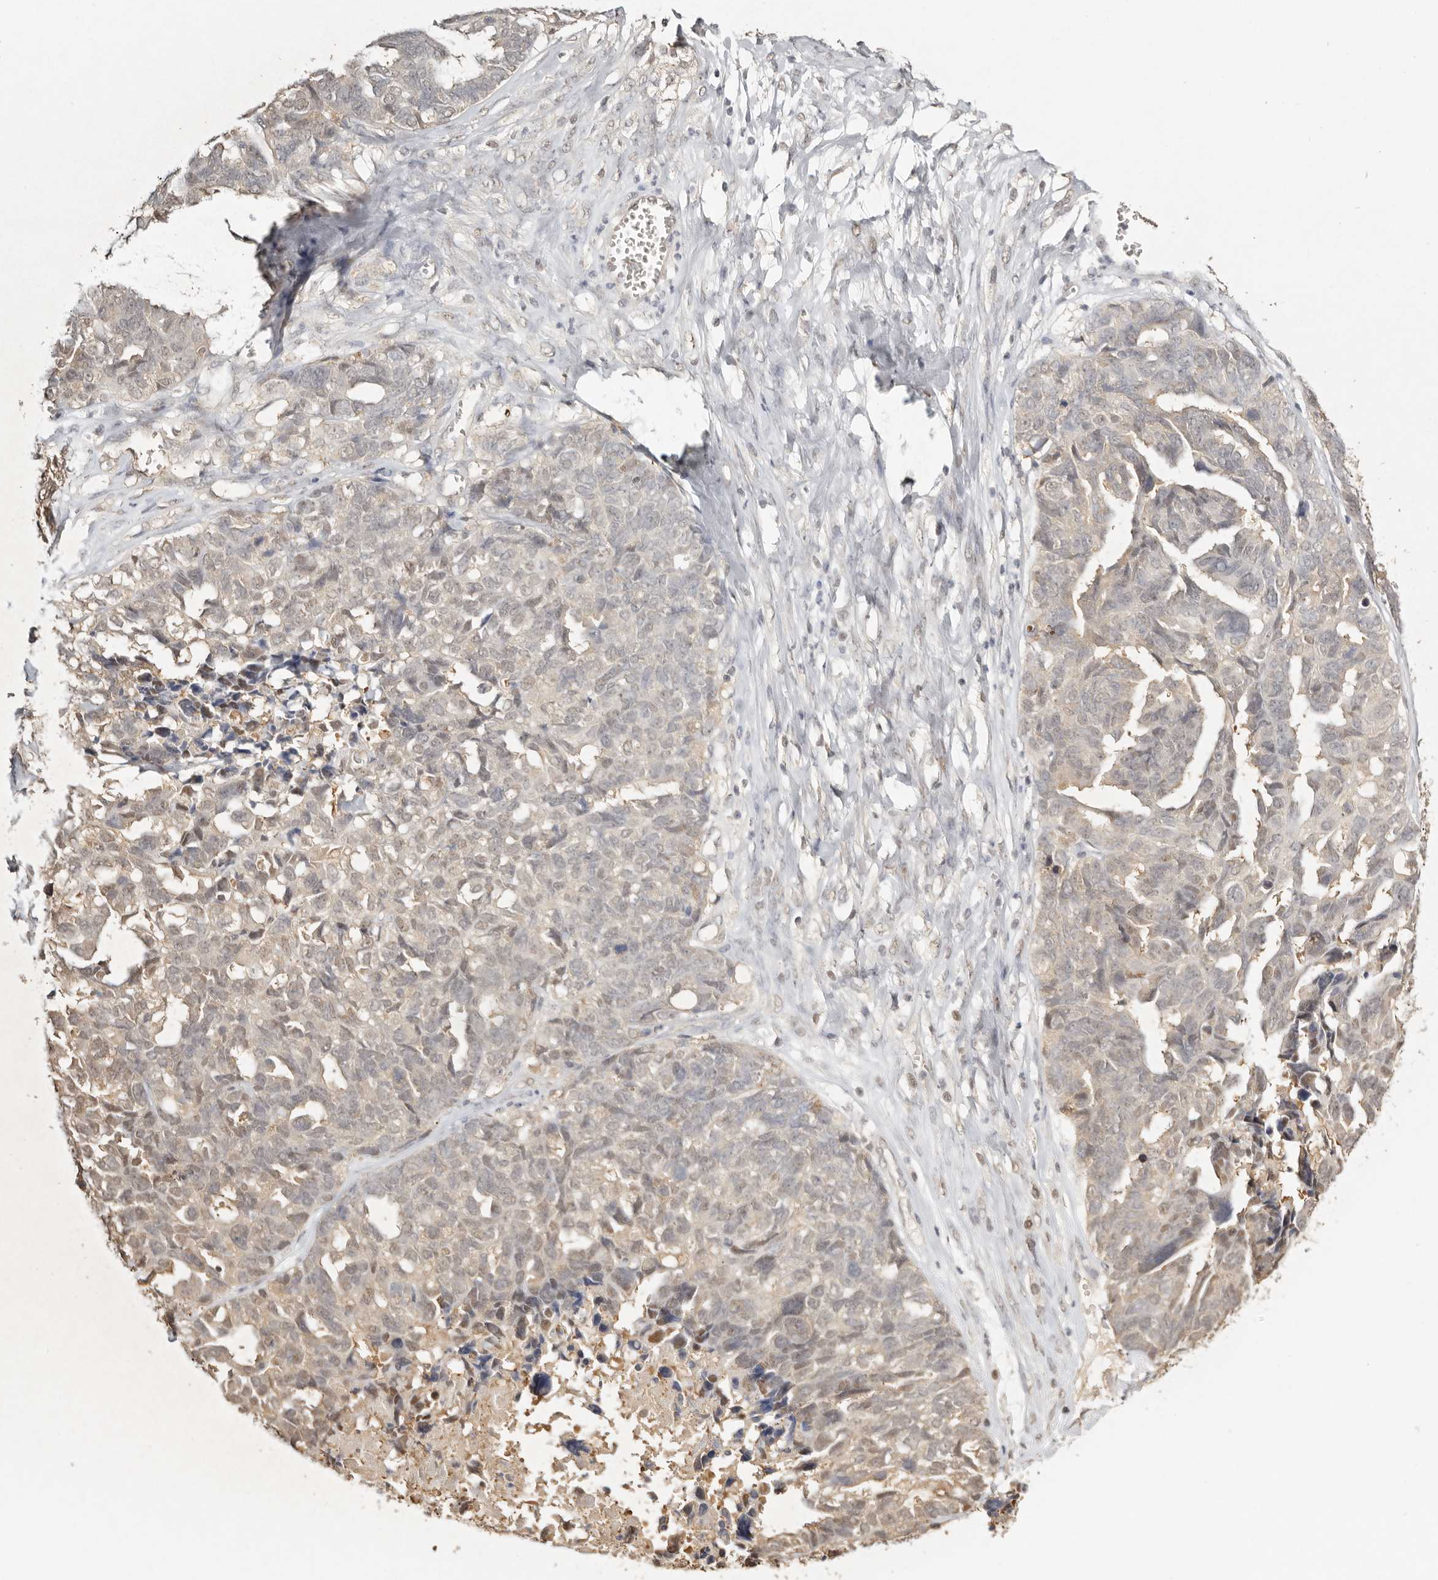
{"staining": {"intensity": "weak", "quantity": "25%-75%", "location": "nuclear"}, "tissue": "ovarian cancer", "cell_type": "Tumor cells", "image_type": "cancer", "snomed": [{"axis": "morphology", "description": "Cystadenocarcinoma, serous, NOS"}, {"axis": "topography", "description": "Ovary"}], "caption": "The micrograph reveals immunohistochemical staining of serous cystadenocarcinoma (ovarian). There is weak nuclear positivity is appreciated in approximately 25%-75% of tumor cells. The protein is shown in brown color, while the nuclei are stained blue.", "gene": "PSMA5", "patient": {"sex": "female", "age": 79}}